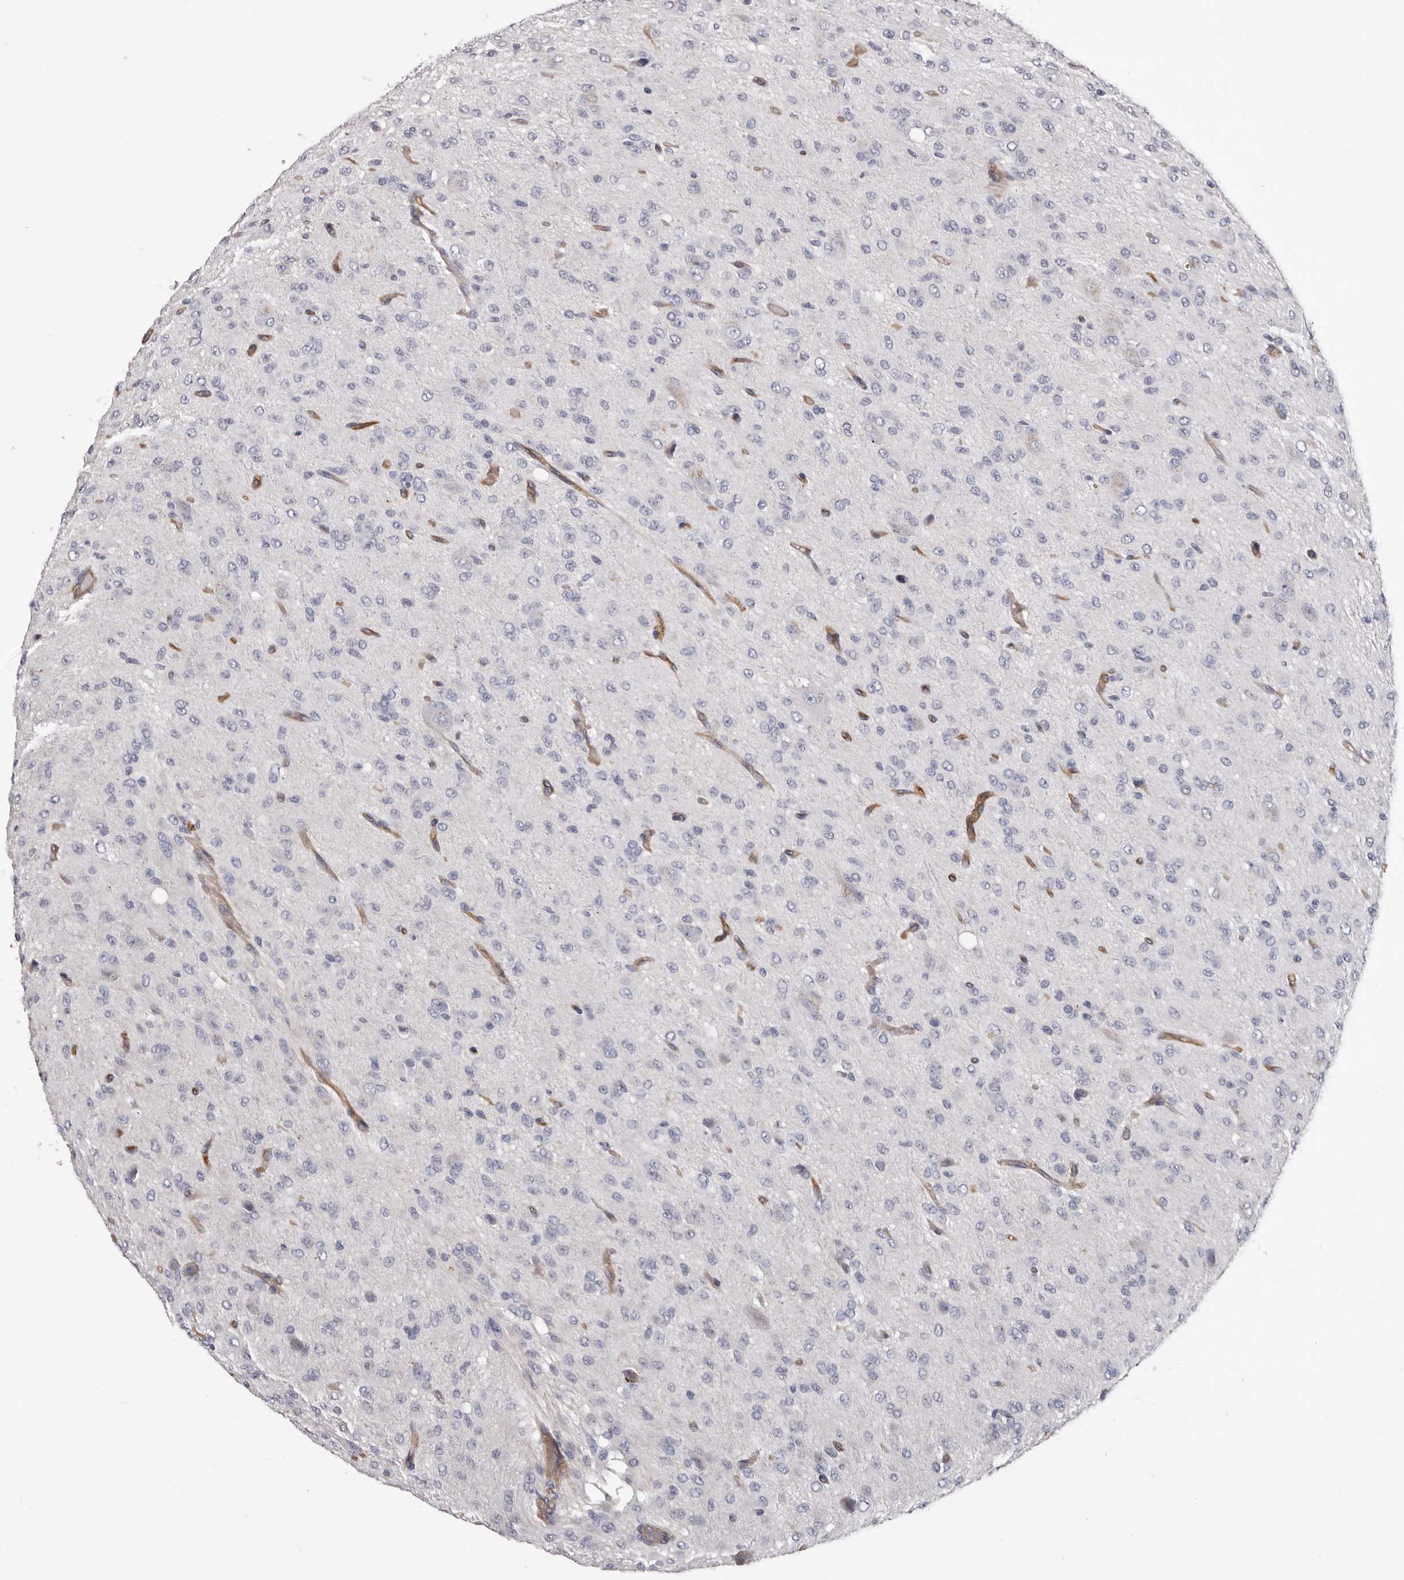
{"staining": {"intensity": "negative", "quantity": "none", "location": "none"}, "tissue": "glioma", "cell_type": "Tumor cells", "image_type": "cancer", "snomed": [{"axis": "morphology", "description": "Glioma, malignant, High grade"}, {"axis": "topography", "description": "Brain"}], "caption": "This is a micrograph of immunohistochemistry (IHC) staining of malignant glioma (high-grade), which shows no expression in tumor cells.", "gene": "ADGRL4", "patient": {"sex": "female", "age": 59}}